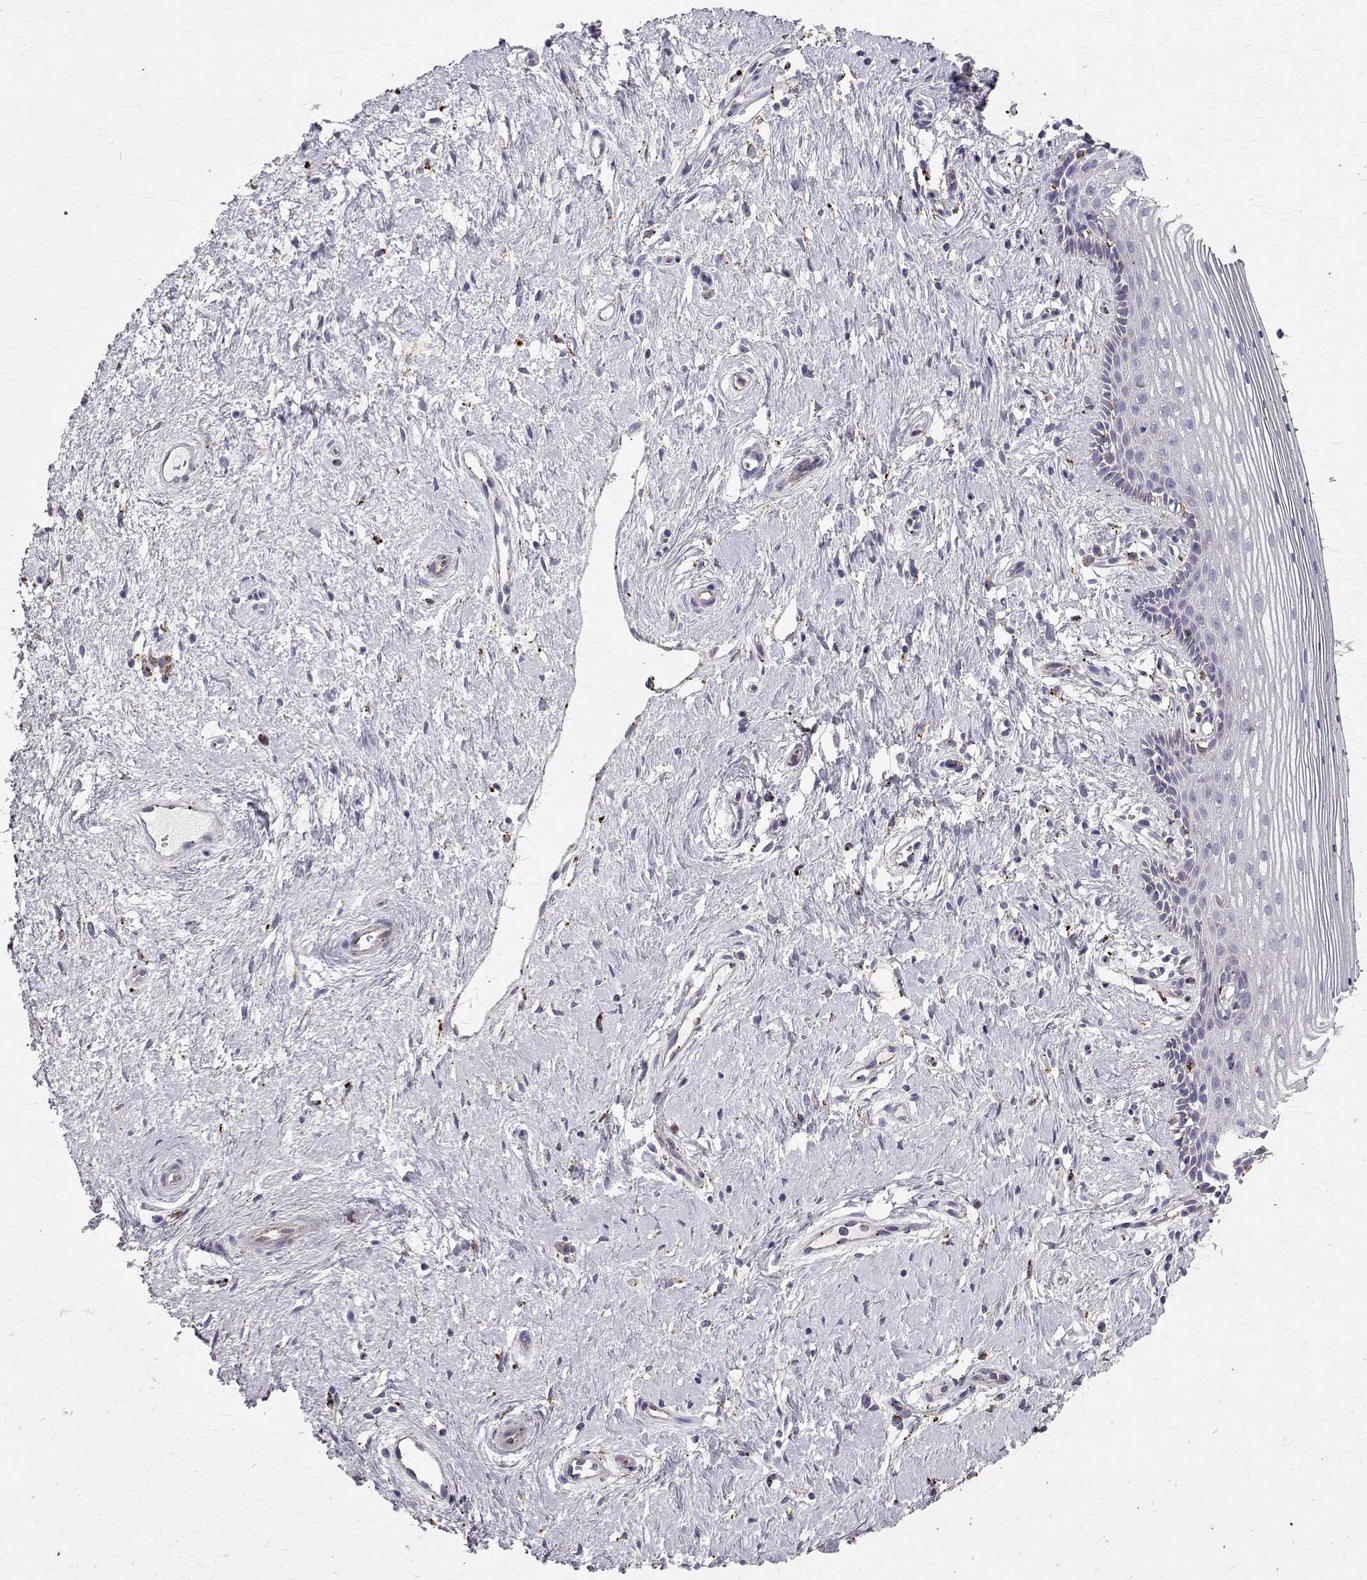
{"staining": {"intensity": "moderate", "quantity": "<25%", "location": "cytoplasmic/membranous,nuclear"}, "tissue": "vagina", "cell_type": "Squamous epithelial cells", "image_type": "normal", "snomed": [{"axis": "morphology", "description": "Normal tissue, NOS"}, {"axis": "topography", "description": "Vagina"}], "caption": "Vagina stained for a protein (brown) displays moderate cytoplasmic/membranous,nuclear positive staining in approximately <25% of squamous epithelial cells.", "gene": "TPP1", "patient": {"sex": "female", "age": 42}}